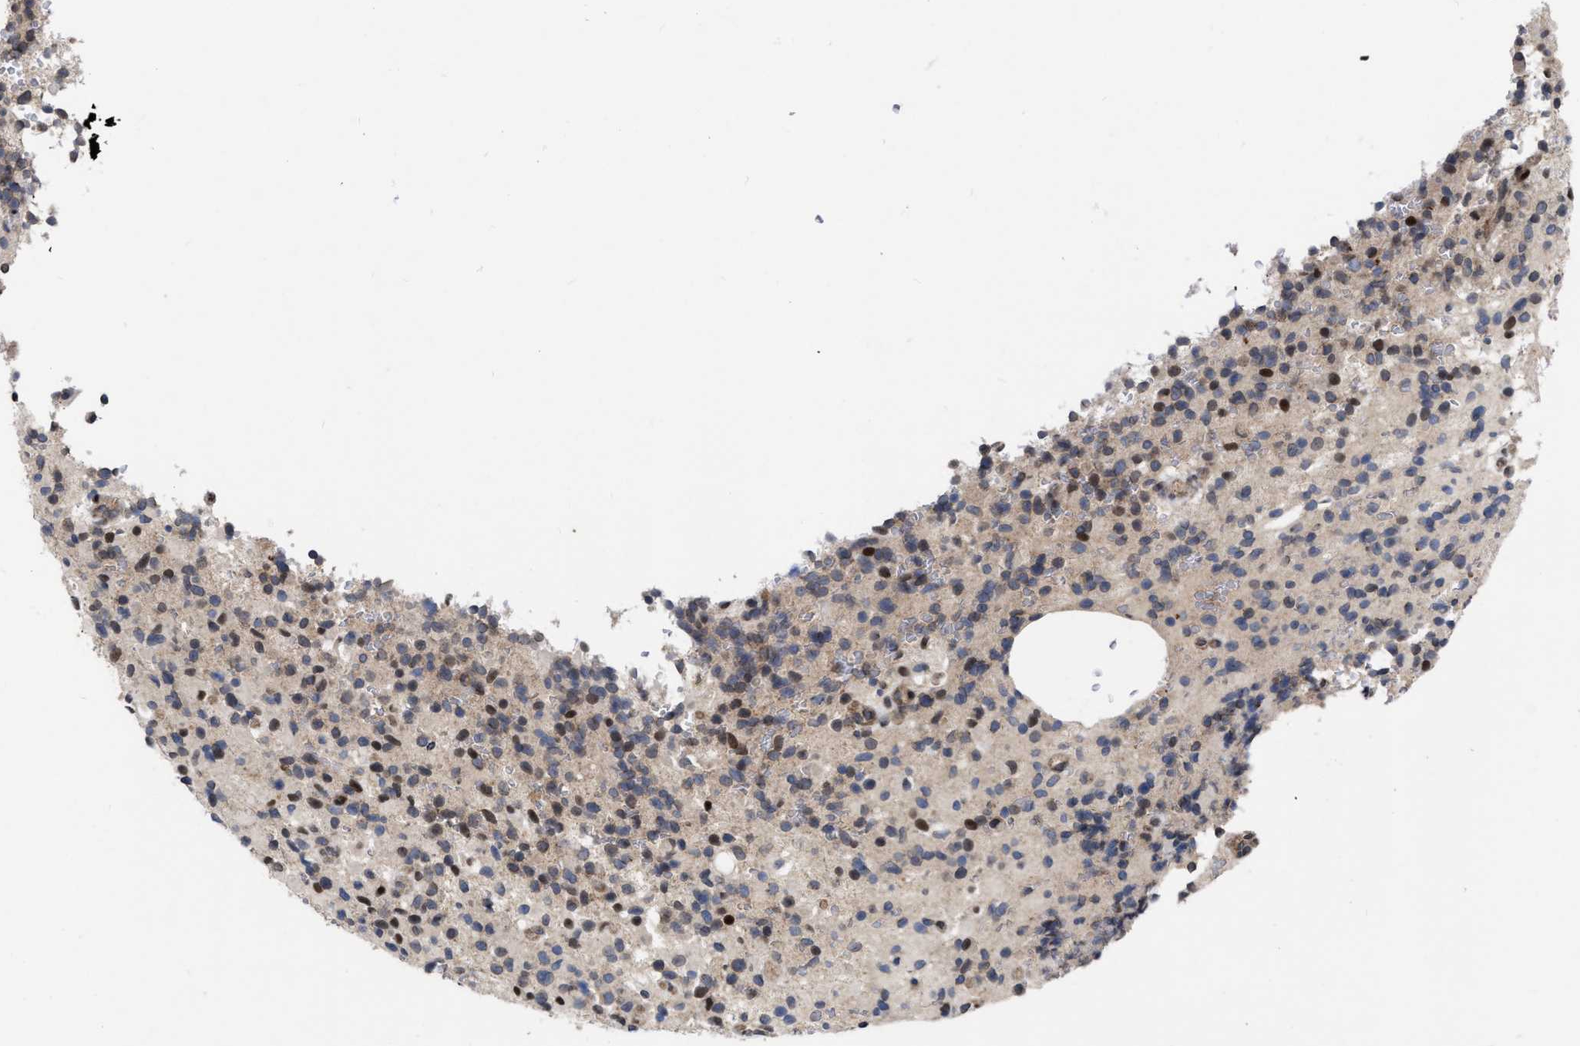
{"staining": {"intensity": "strong", "quantity": "<25%", "location": "nuclear"}, "tissue": "glioma", "cell_type": "Tumor cells", "image_type": "cancer", "snomed": [{"axis": "morphology", "description": "Glioma, malignant, High grade"}, {"axis": "topography", "description": "Brain"}], "caption": "High-magnification brightfield microscopy of high-grade glioma (malignant) stained with DAB (brown) and counterstained with hematoxylin (blue). tumor cells exhibit strong nuclear positivity is appreciated in approximately<25% of cells. The protein is shown in brown color, while the nuclei are stained blue.", "gene": "MDM4", "patient": {"sex": "male", "age": 71}}